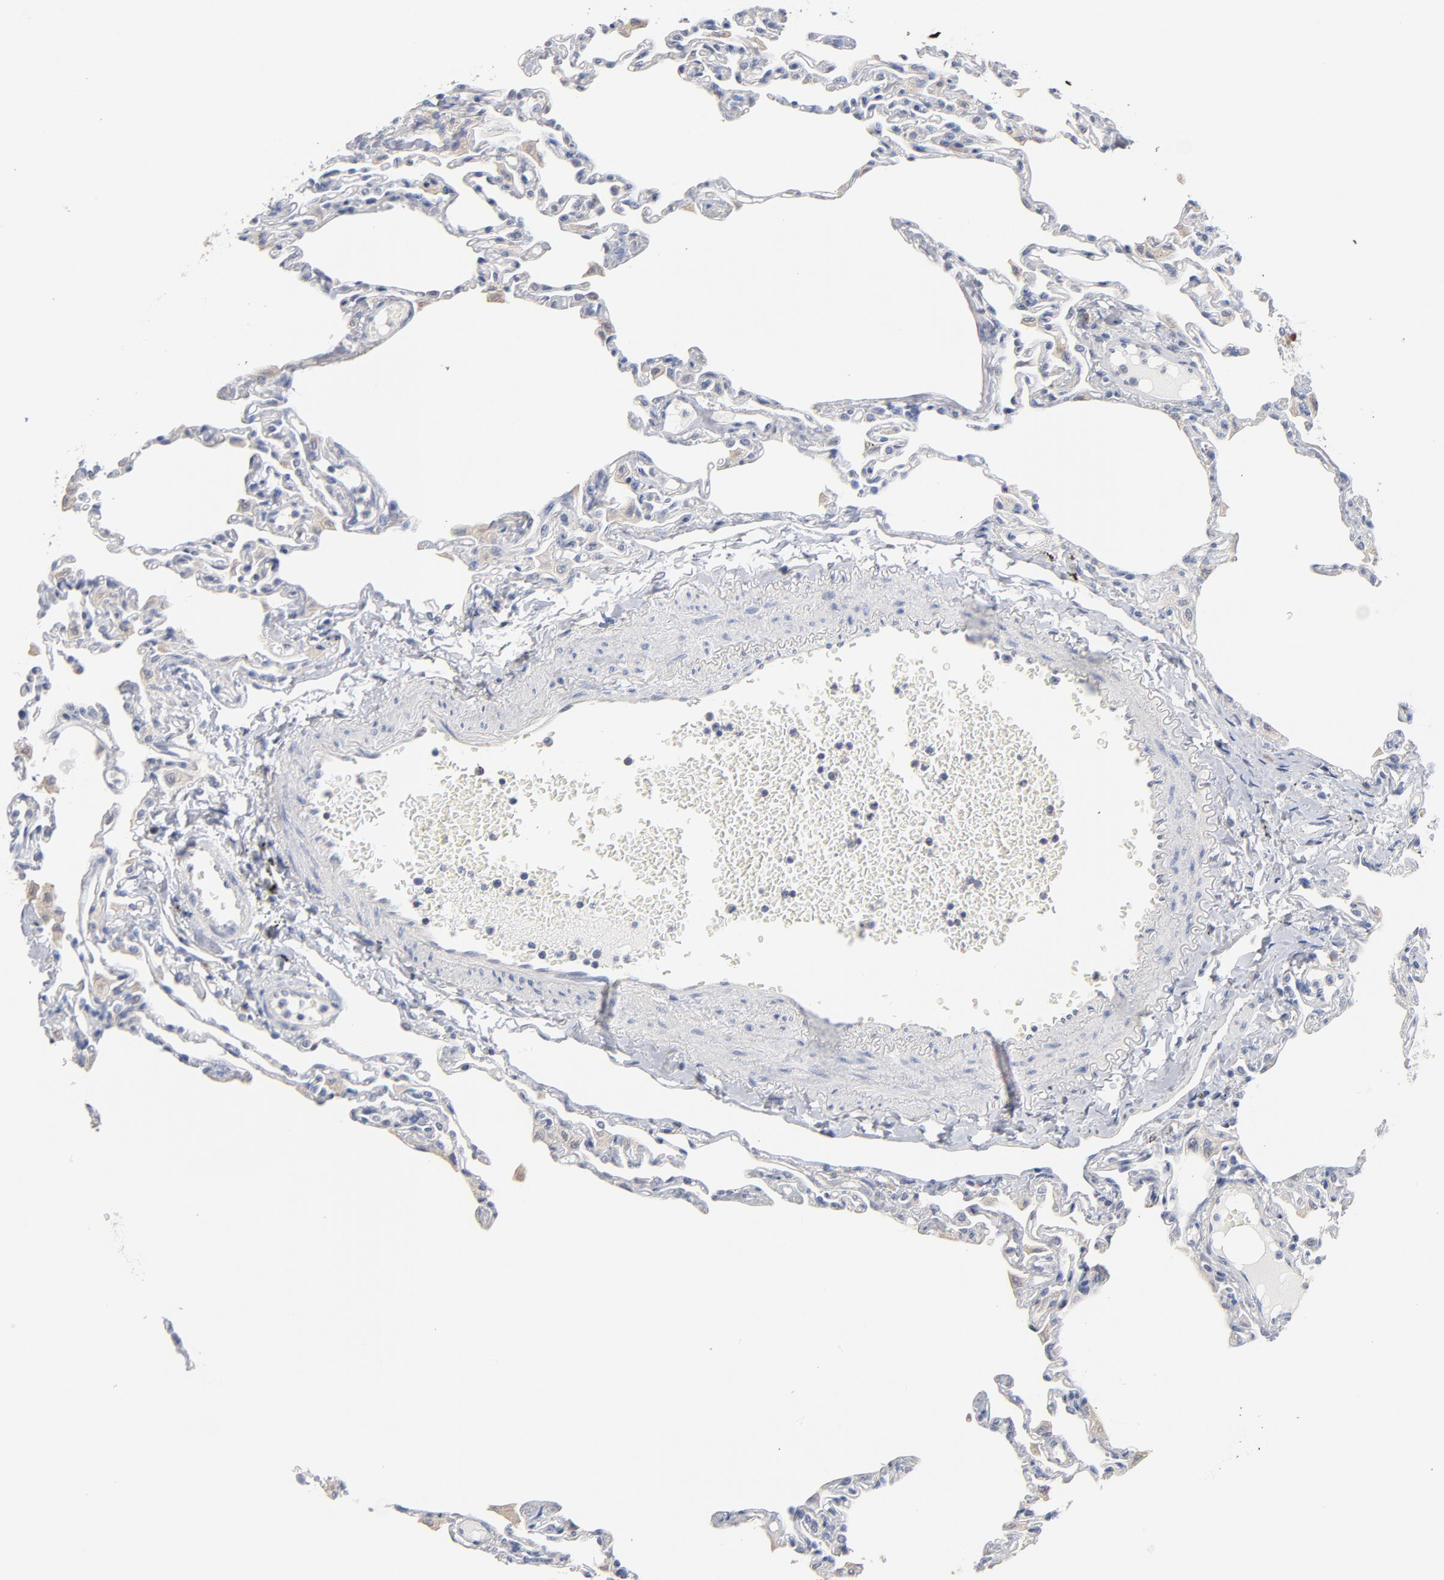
{"staining": {"intensity": "weak", "quantity": "<25%", "location": "cytoplasmic/membranous"}, "tissue": "lung", "cell_type": "Alveolar cells", "image_type": "normal", "snomed": [{"axis": "morphology", "description": "Normal tissue, NOS"}, {"axis": "topography", "description": "Lung"}], "caption": "Immunohistochemistry photomicrograph of unremarkable lung stained for a protein (brown), which exhibits no staining in alveolar cells. The staining was performed using DAB (3,3'-diaminobenzidine) to visualize the protein expression in brown, while the nuclei were stained in blue with hematoxylin (Magnification: 20x).", "gene": "DNAL4", "patient": {"sex": "female", "age": 49}}